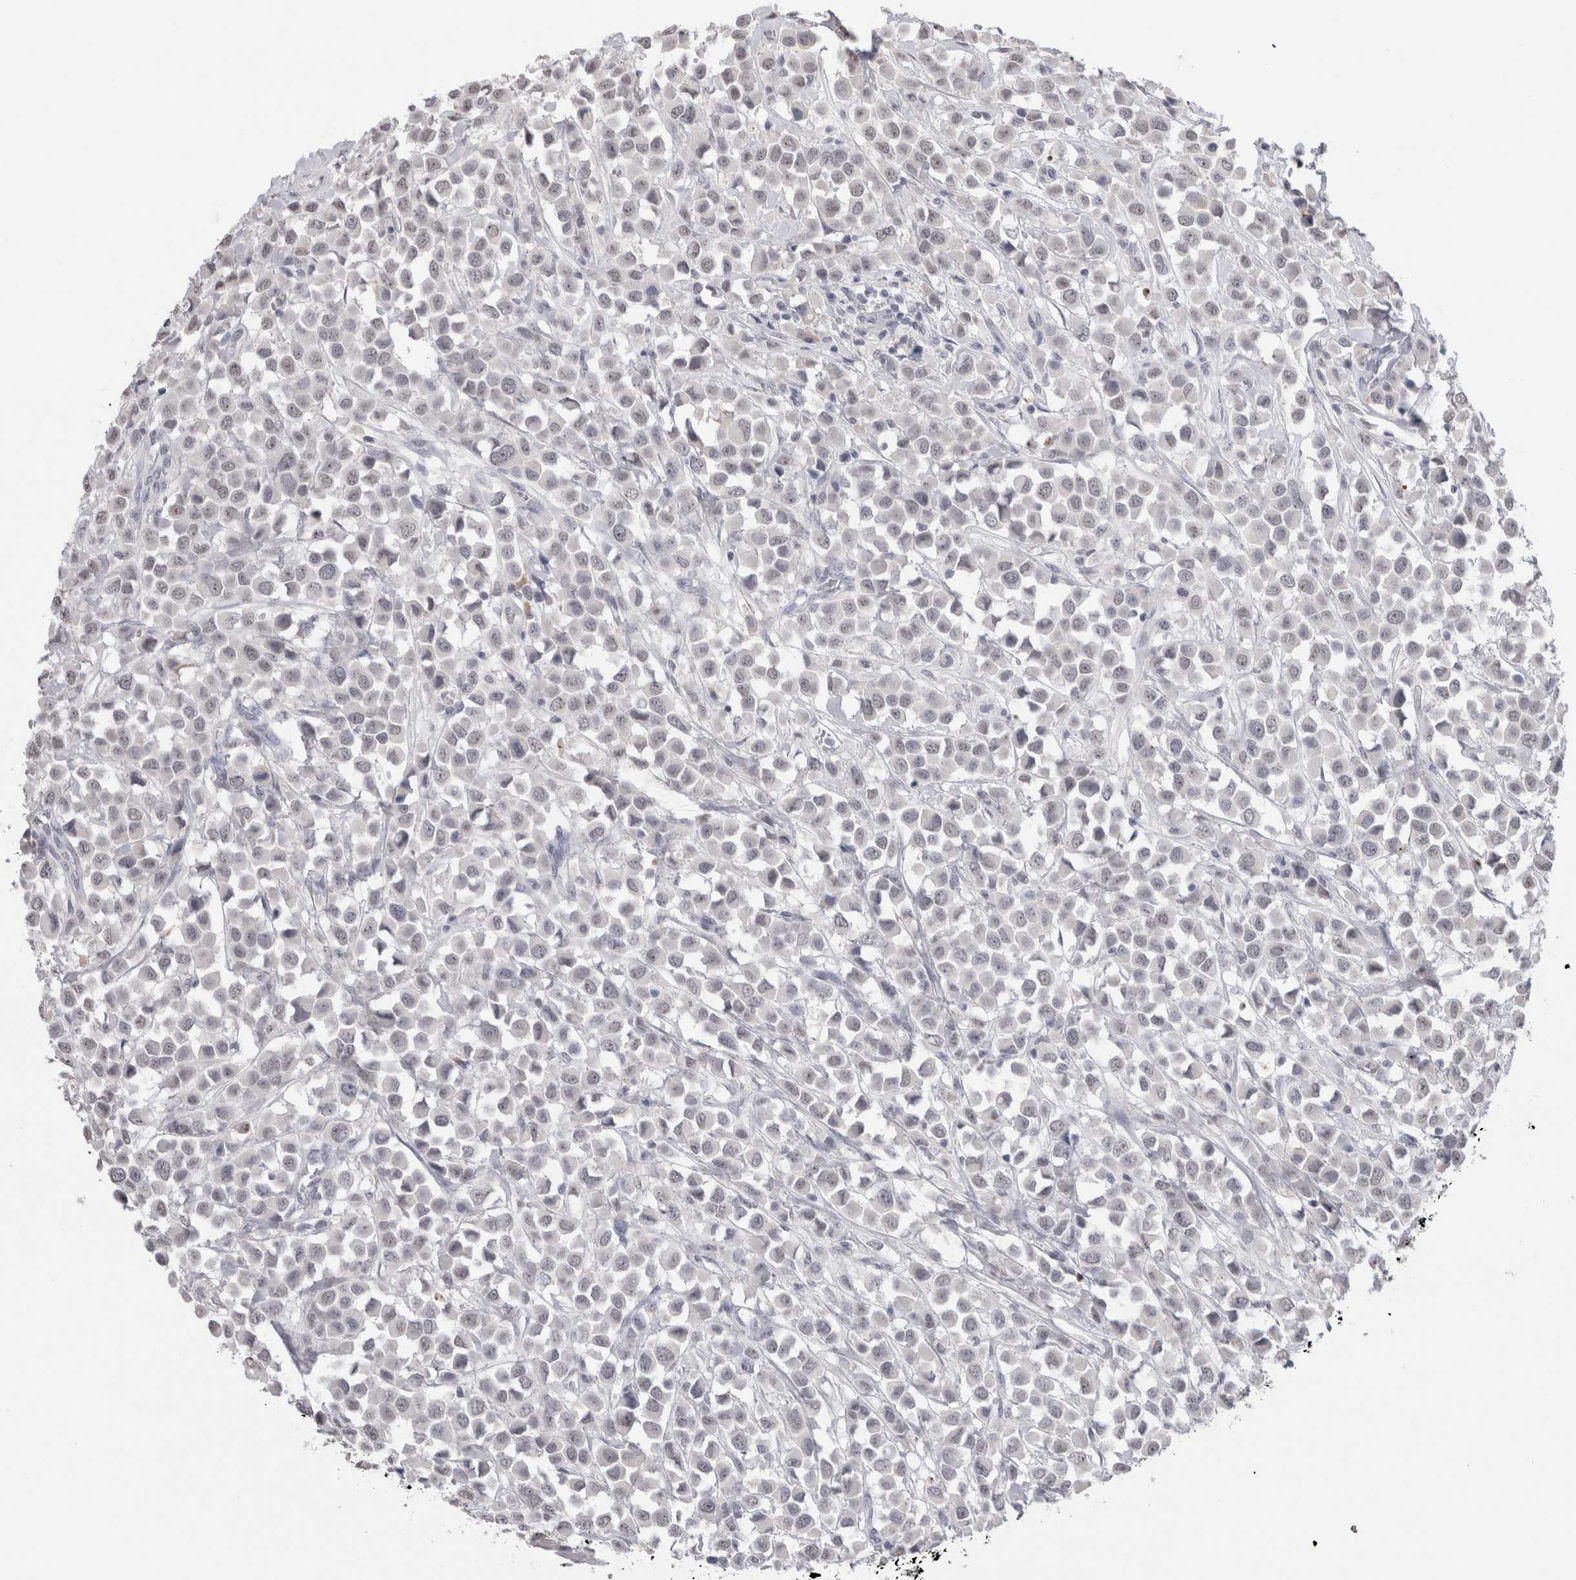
{"staining": {"intensity": "negative", "quantity": "none", "location": "none"}, "tissue": "breast cancer", "cell_type": "Tumor cells", "image_type": "cancer", "snomed": [{"axis": "morphology", "description": "Duct carcinoma"}, {"axis": "topography", "description": "Breast"}], "caption": "This is an immunohistochemistry photomicrograph of human breast cancer. There is no positivity in tumor cells.", "gene": "CADM3", "patient": {"sex": "female", "age": 61}}